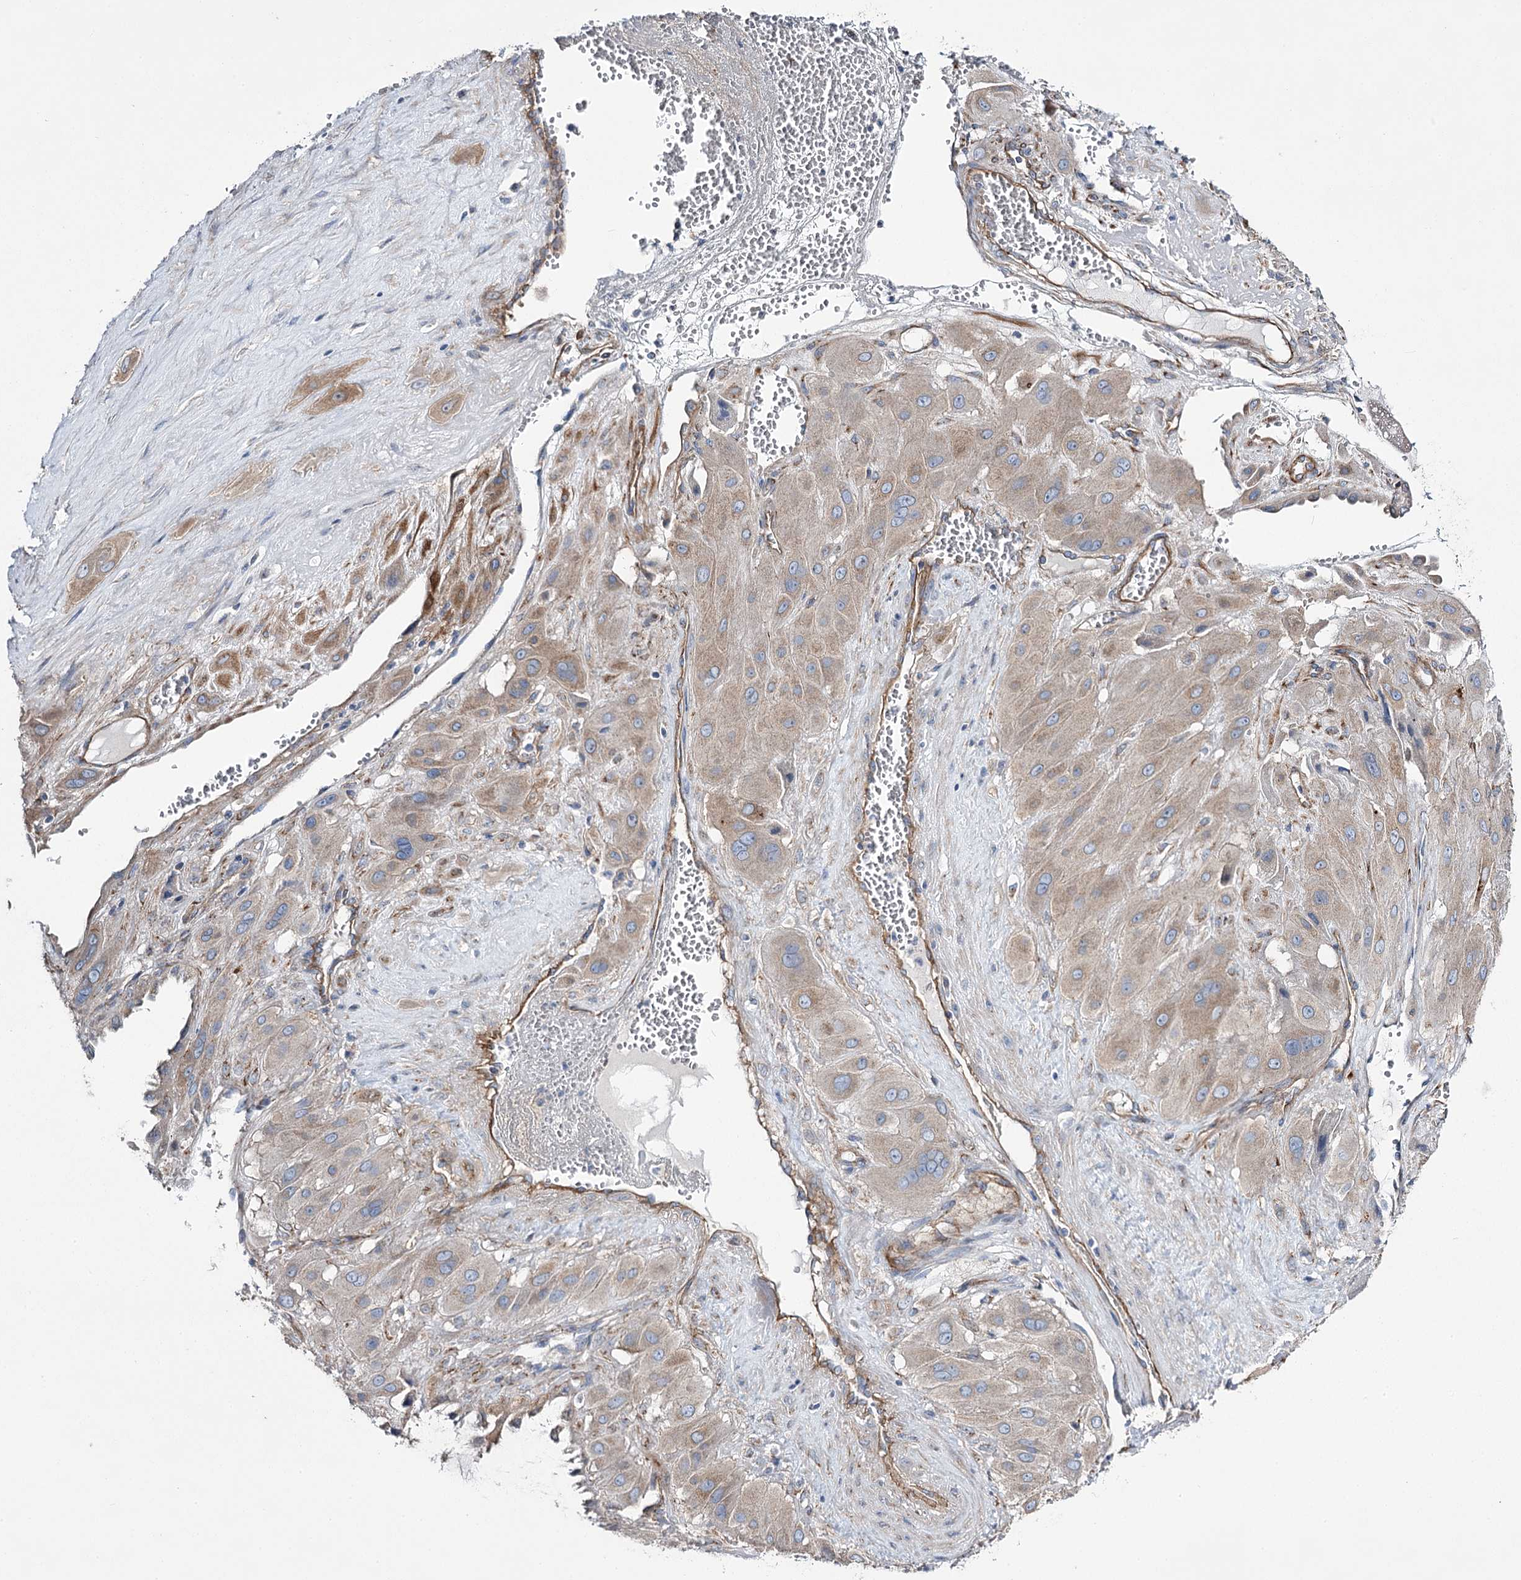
{"staining": {"intensity": "weak", "quantity": "<25%", "location": "cytoplasmic/membranous"}, "tissue": "cervical cancer", "cell_type": "Tumor cells", "image_type": "cancer", "snomed": [{"axis": "morphology", "description": "Squamous cell carcinoma, NOS"}, {"axis": "topography", "description": "Cervix"}], "caption": "Immunohistochemistry (IHC) of cervical cancer (squamous cell carcinoma) demonstrates no staining in tumor cells.", "gene": "RMDN2", "patient": {"sex": "female", "age": 34}}